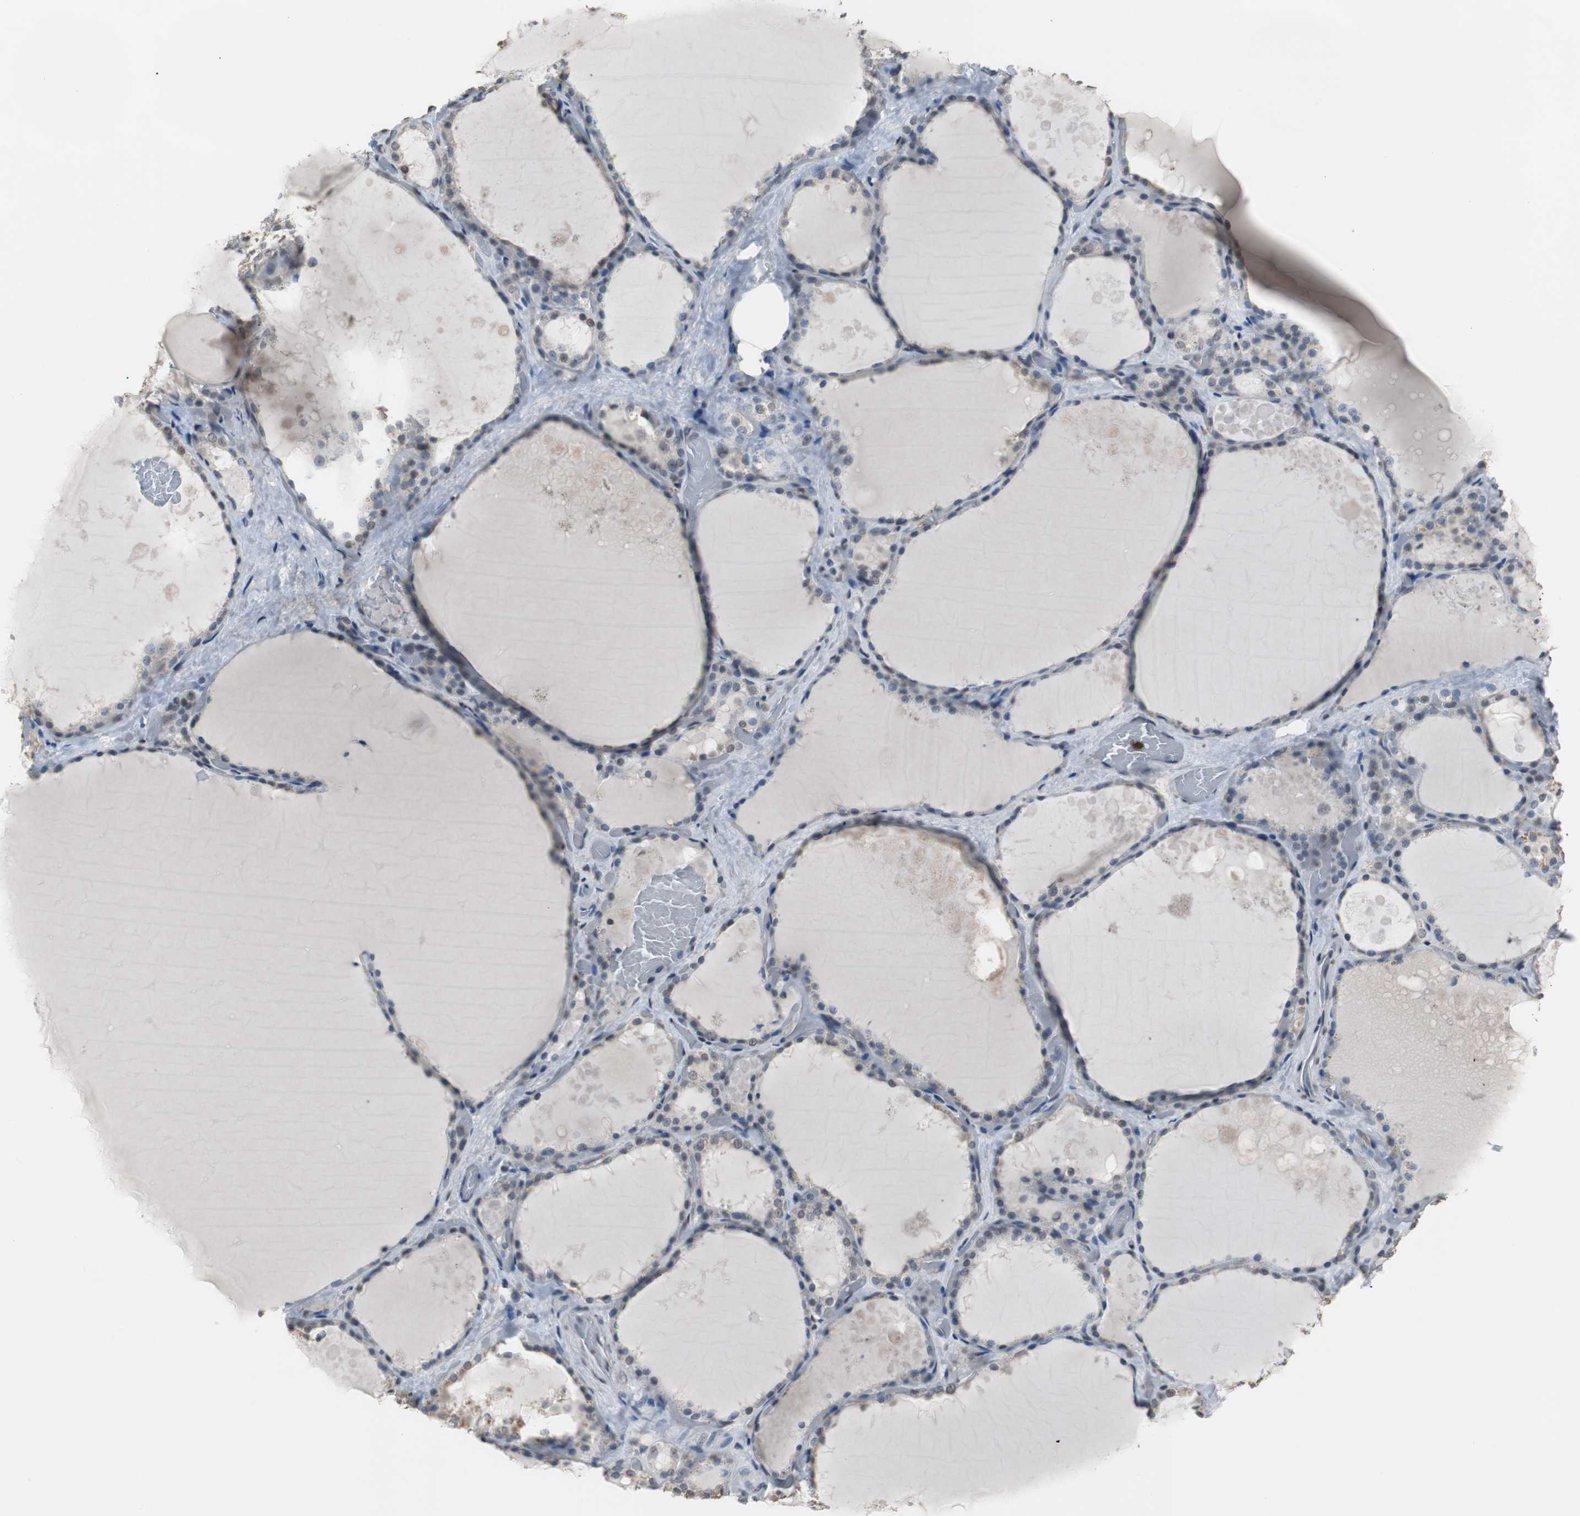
{"staining": {"intensity": "weak", "quantity": "25%-75%", "location": "nuclear"}, "tissue": "thyroid gland", "cell_type": "Glandular cells", "image_type": "normal", "snomed": [{"axis": "morphology", "description": "Normal tissue, NOS"}, {"axis": "topography", "description": "Thyroid gland"}], "caption": "Immunohistochemistry image of unremarkable human thyroid gland stained for a protein (brown), which displays low levels of weak nuclear positivity in approximately 25%-75% of glandular cells.", "gene": "TOP2A", "patient": {"sex": "male", "age": 61}}